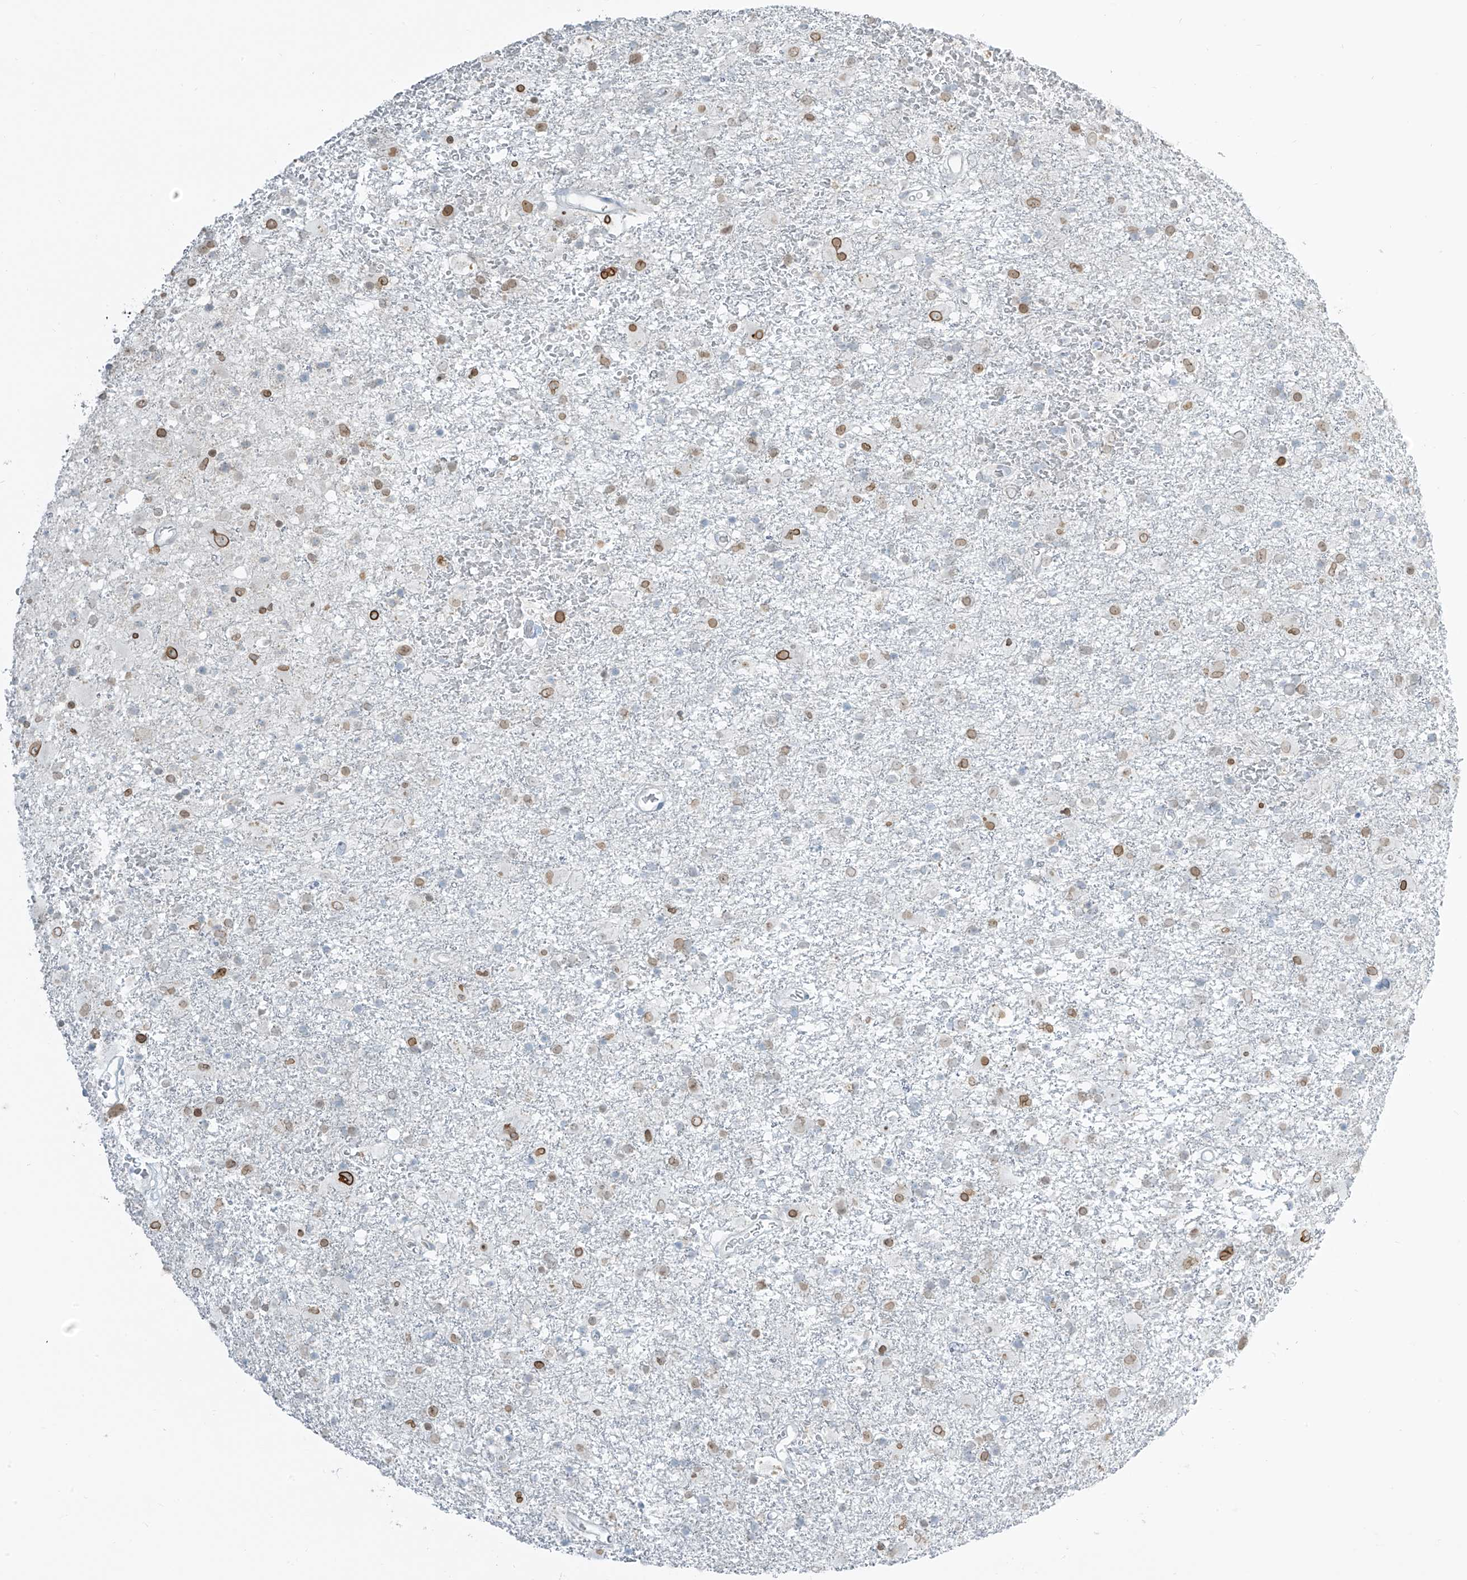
{"staining": {"intensity": "moderate", "quantity": "<25%", "location": "nuclear"}, "tissue": "glioma", "cell_type": "Tumor cells", "image_type": "cancer", "snomed": [{"axis": "morphology", "description": "Glioma, malignant, Low grade"}, {"axis": "topography", "description": "Brain"}], "caption": "Low-grade glioma (malignant) stained with DAB (3,3'-diaminobenzidine) IHC demonstrates low levels of moderate nuclear positivity in approximately <25% of tumor cells. (DAB (3,3'-diaminobenzidine) IHC, brown staining for protein, blue staining for nuclei).", "gene": "PRDM6", "patient": {"sex": "male", "age": 65}}